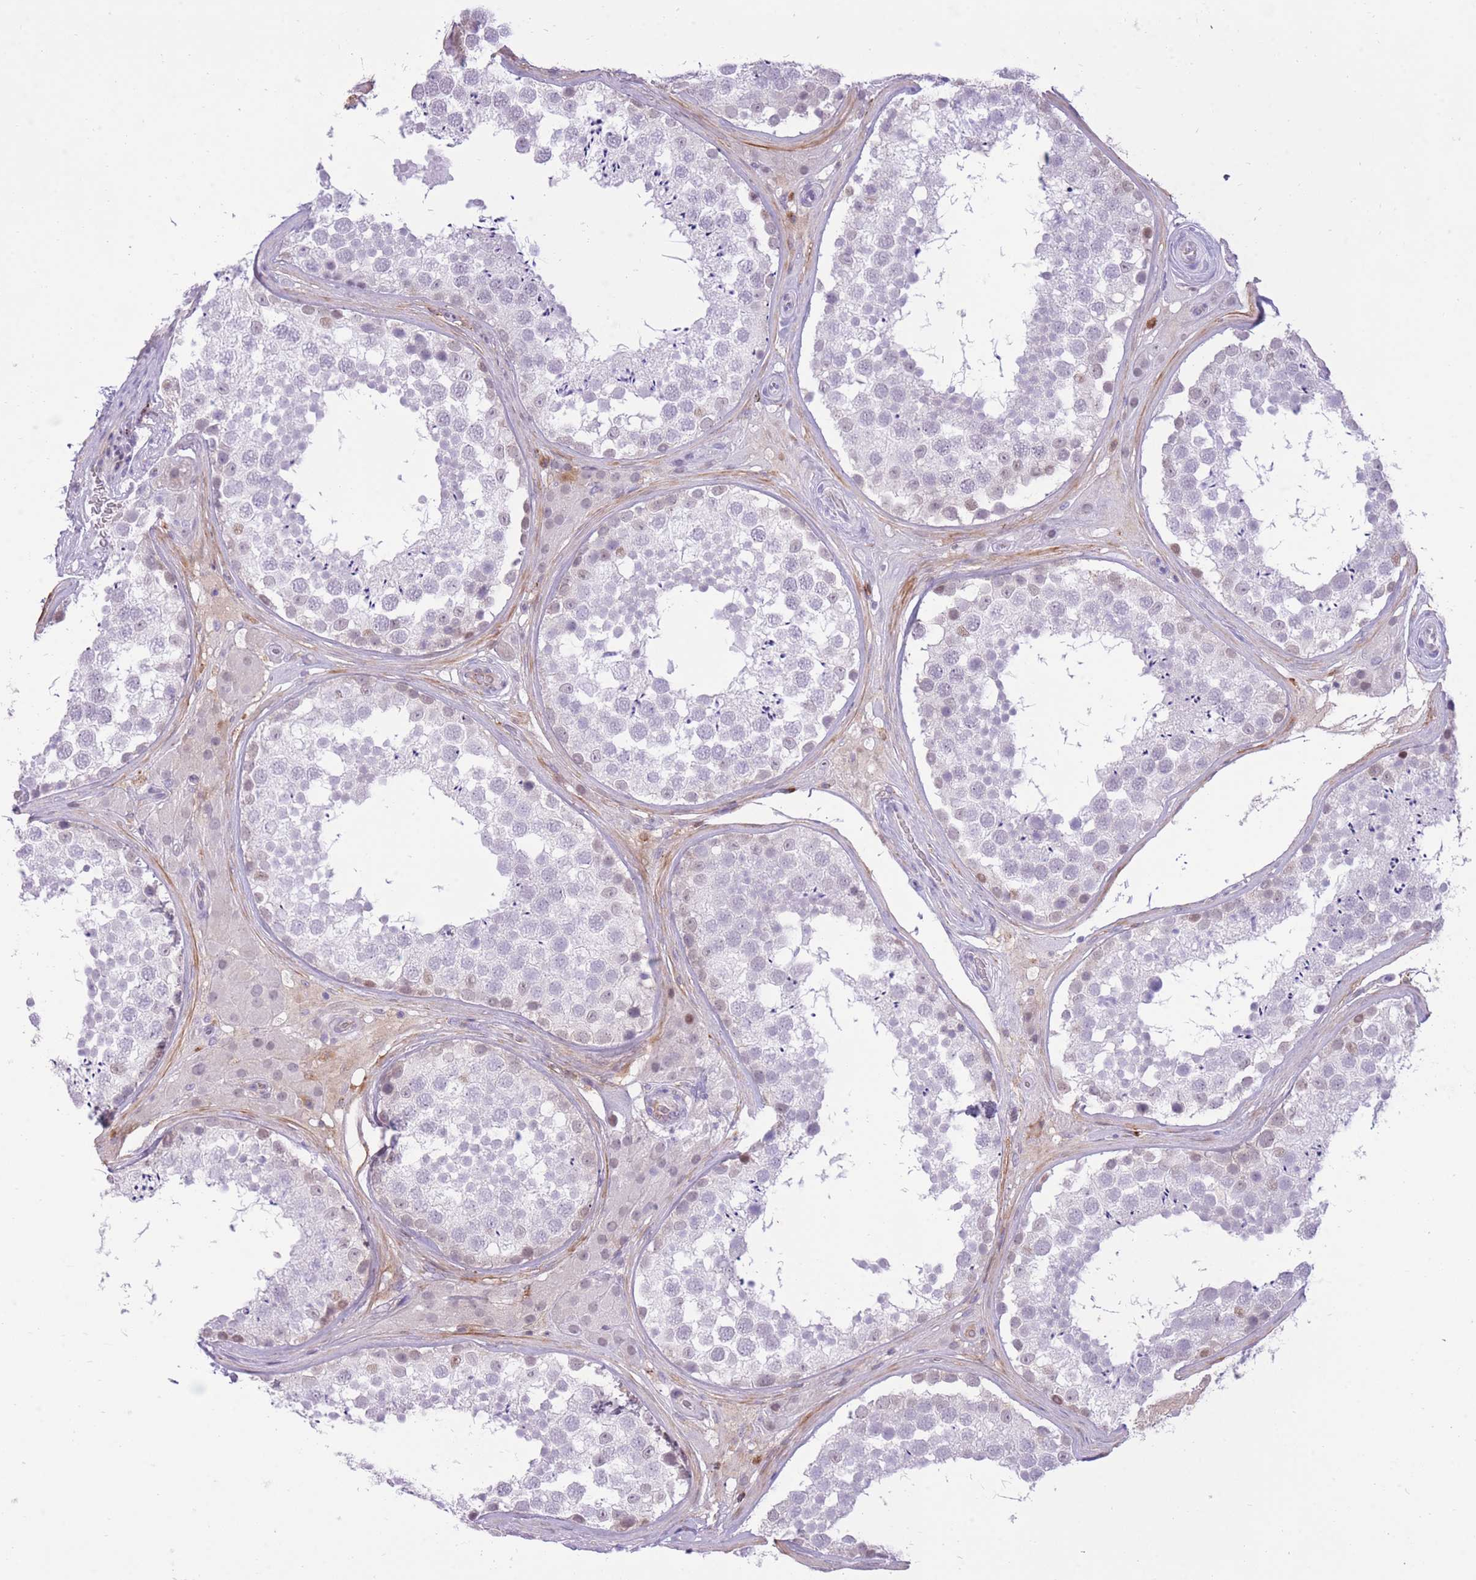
{"staining": {"intensity": "moderate", "quantity": "<25%", "location": "cytoplasmic/membranous"}, "tissue": "testis", "cell_type": "Cells in seminiferous ducts", "image_type": "normal", "snomed": [{"axis": "morphology", "description": "Normal tissue, NOS"}, {"axis": "topography", "description": "Testis"}], "caption": "Benign testis was stained to show a protein in brown. There is low levels of moderate cytoplasmic/membranous expression in approximately <25% of cells in seminiferous ducts. (DAB (3,3'-diaminobenzidine) IHC with brightfield microscopy, high magnification).", "gene": "MEIS3", "patient": {"sex": "male", "age": 46}}